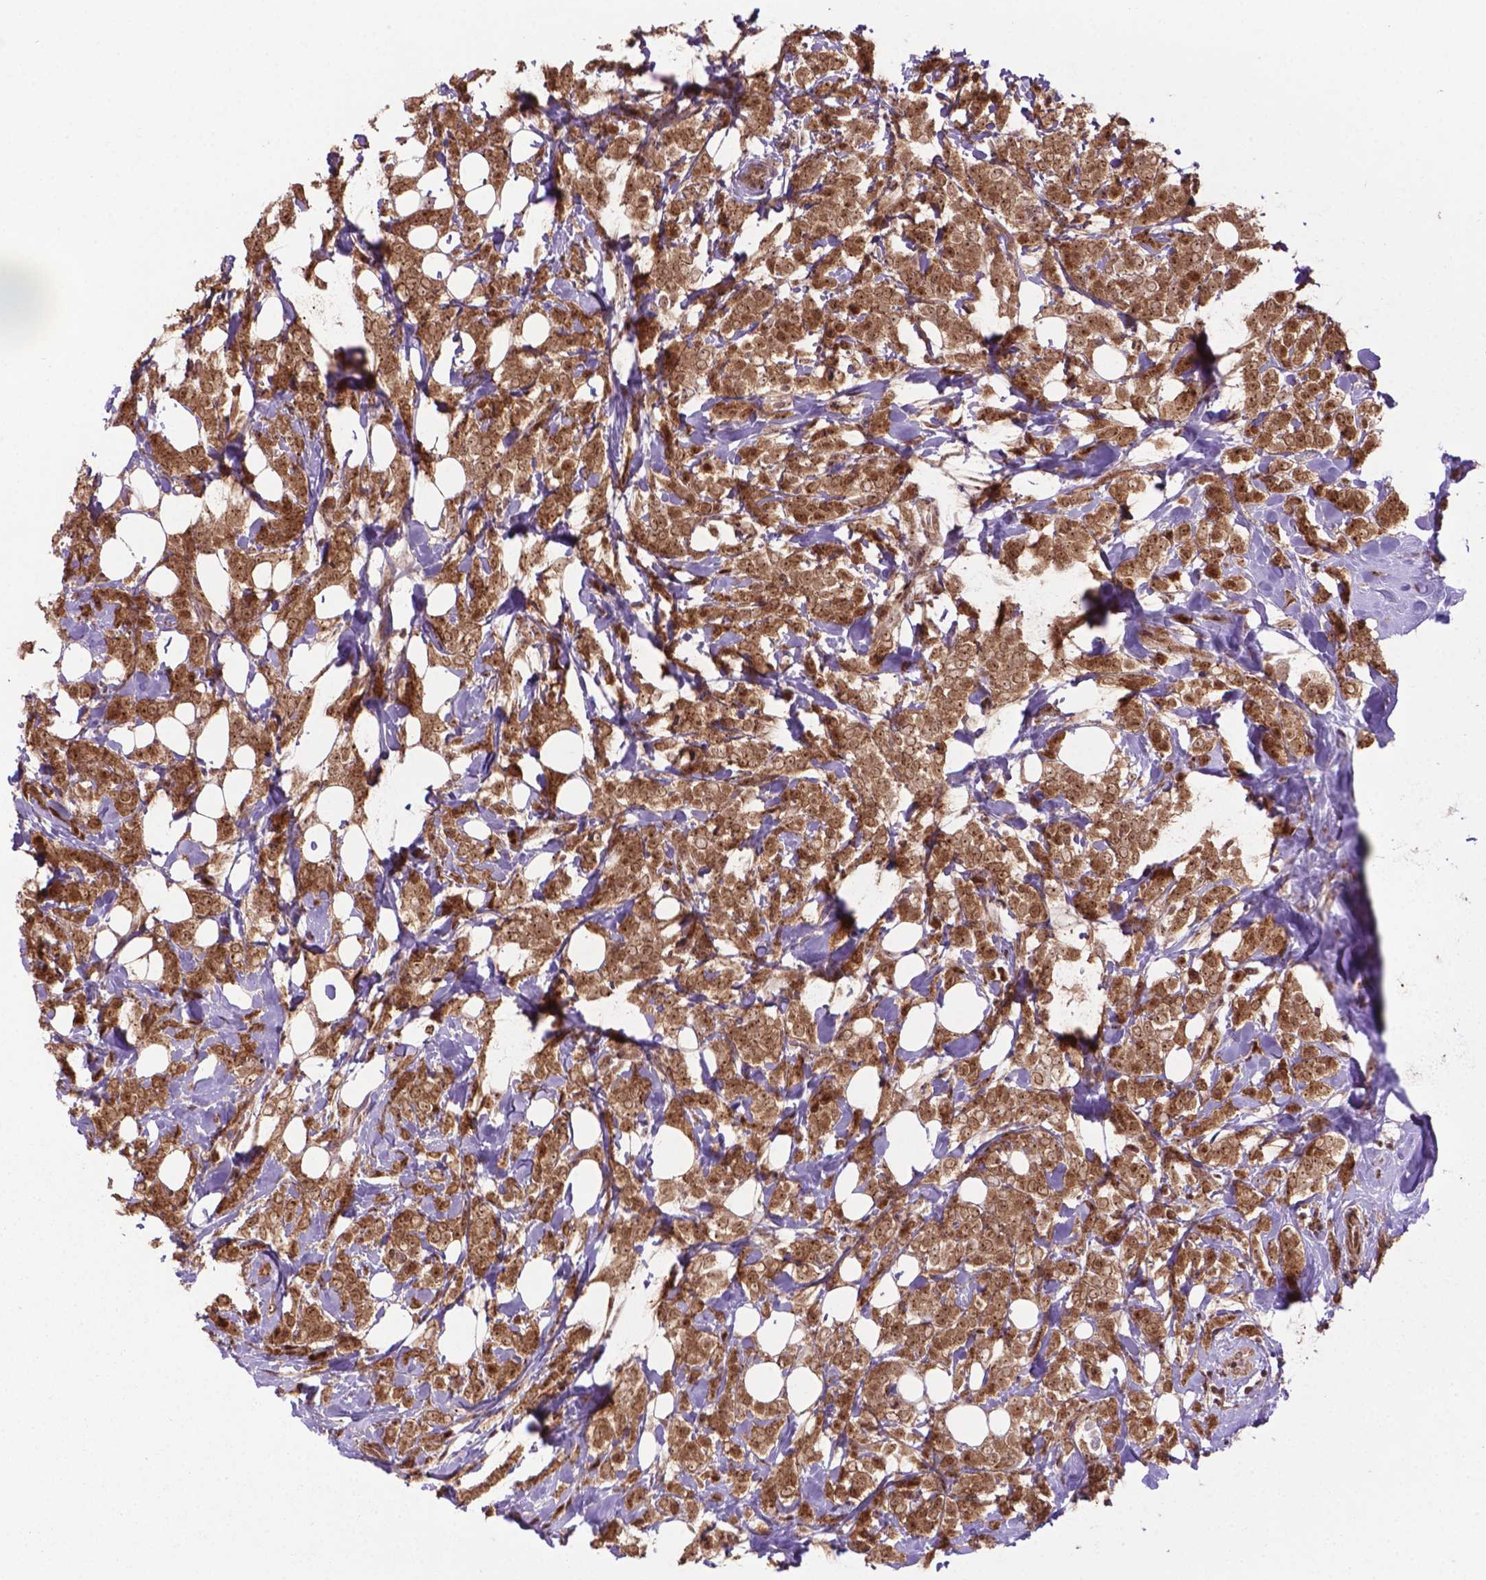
{"staining": {"intensity": "moderate", "quantity": ">75%", "location": "cytoplasmic/membranous,nuclear"}, "tissue": "breast cancer", "cell_type": "Tumor cells", "image_type": "cancer", "snomed": [{"axis": "morphology", "description": "Lobular carcinoma"}, {"axis": "topography", "description": "Breast"}], "caption": "Immunohistochemical staining of human breast cancer displays medium levels of moderate cytoplasmic/membranous and nuclear staining in about >75% of tumor cells. Nuclei are stained in blue.", "gene": "CSNK2A1", "patient": {"sex": "female", "age": 49}}